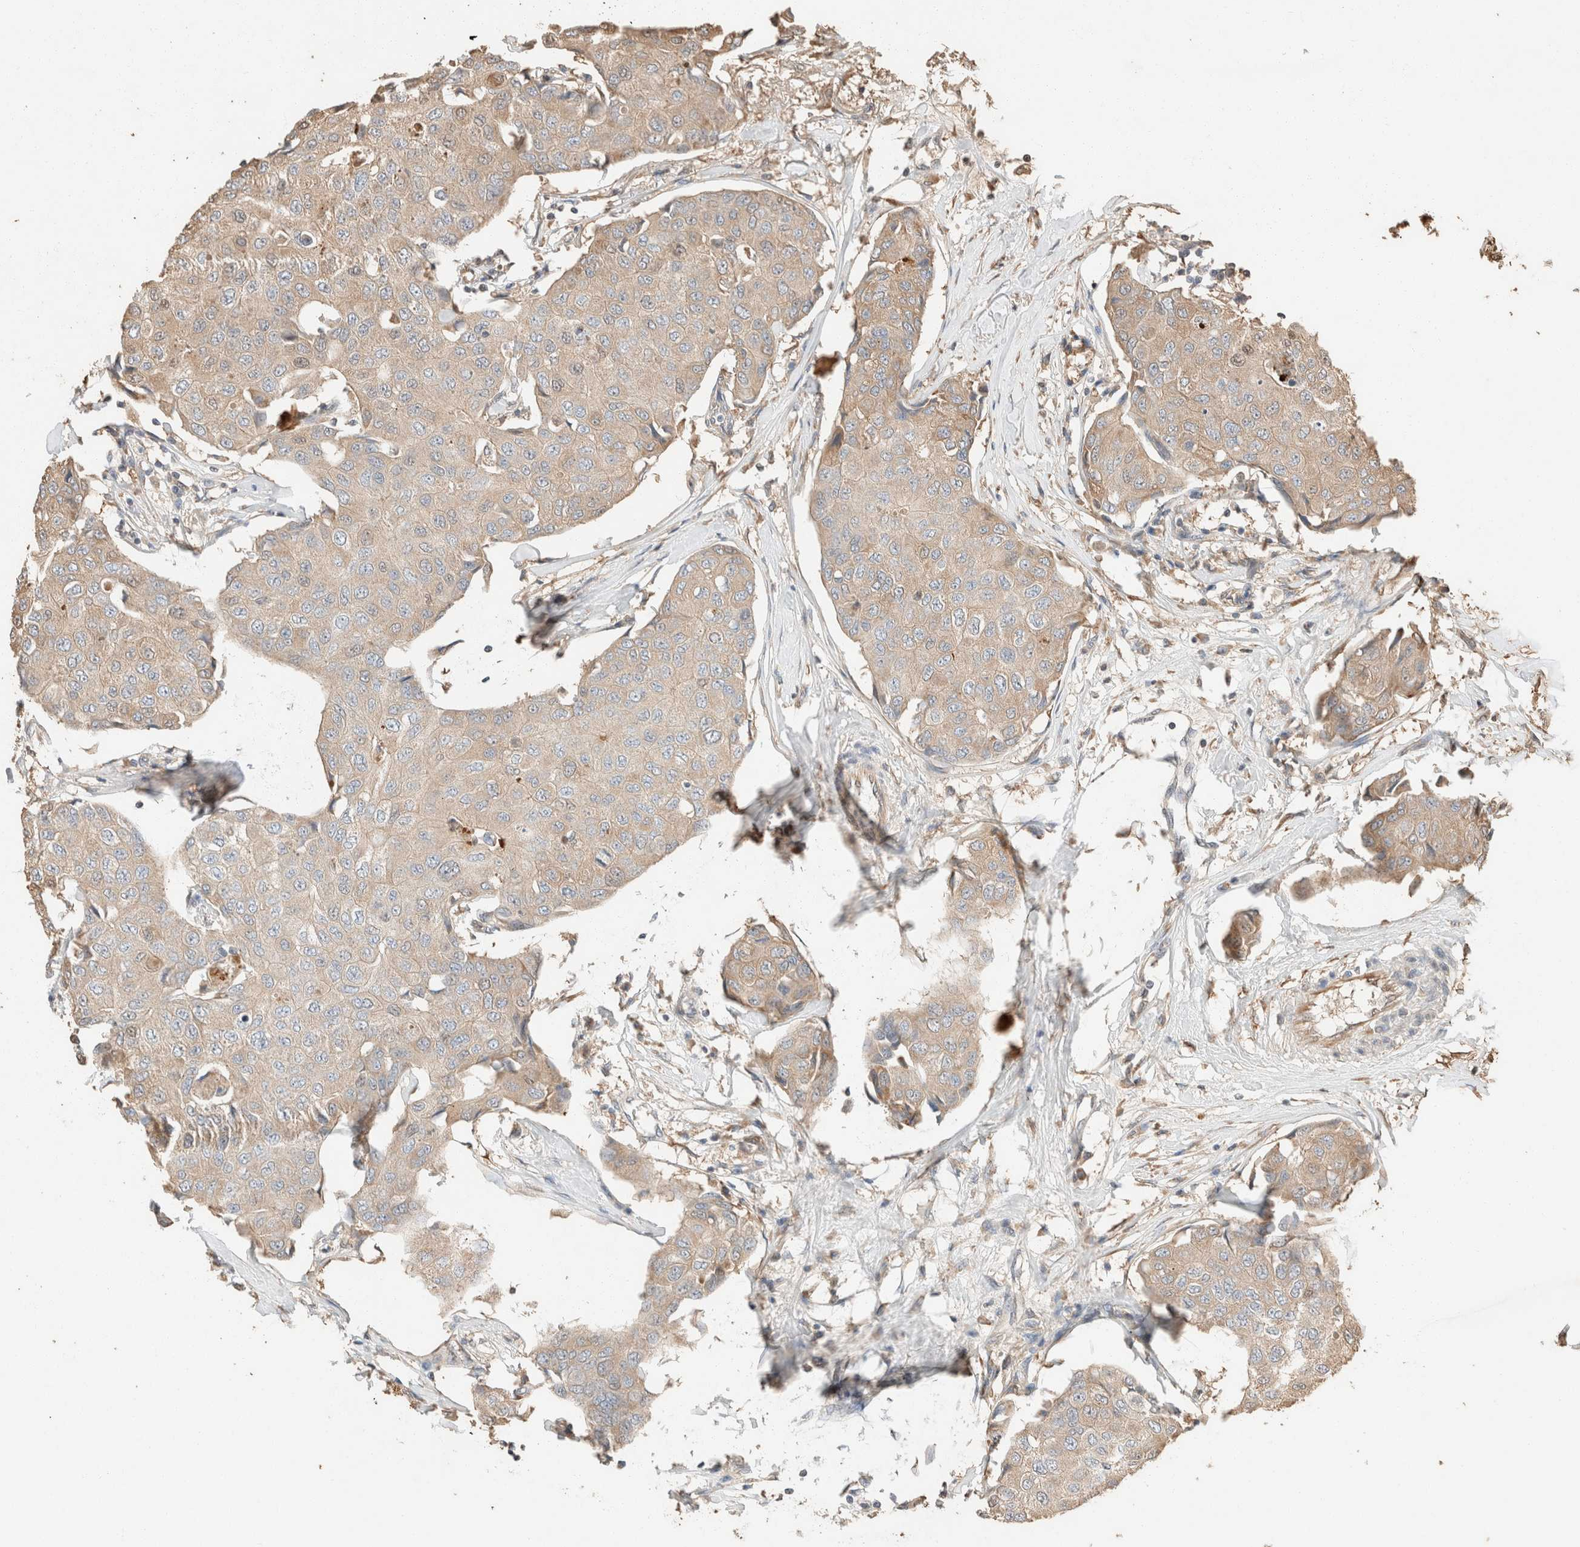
{"staining": {"intensity": "weak", "quantity": ">75%", "location": "cytoplasmic/membranous"}, "tissue": "breast cancer", "cell_type": "Tumor cells", "image_type": "cancer", "snomed": [{"axis": "morphology", "description": "Duct carcinoma"}, {"axis": "topography", "description": "Breast"}], "caption": "Invasive ductal carcinoma (breast) stained for a protein (brown) demonstrates weak cytoplasmic/membranous positive expression in approximately >75% of tumor cells.", "gene": "TUBD1", "patient": {"sex": "female", "age": 80}}